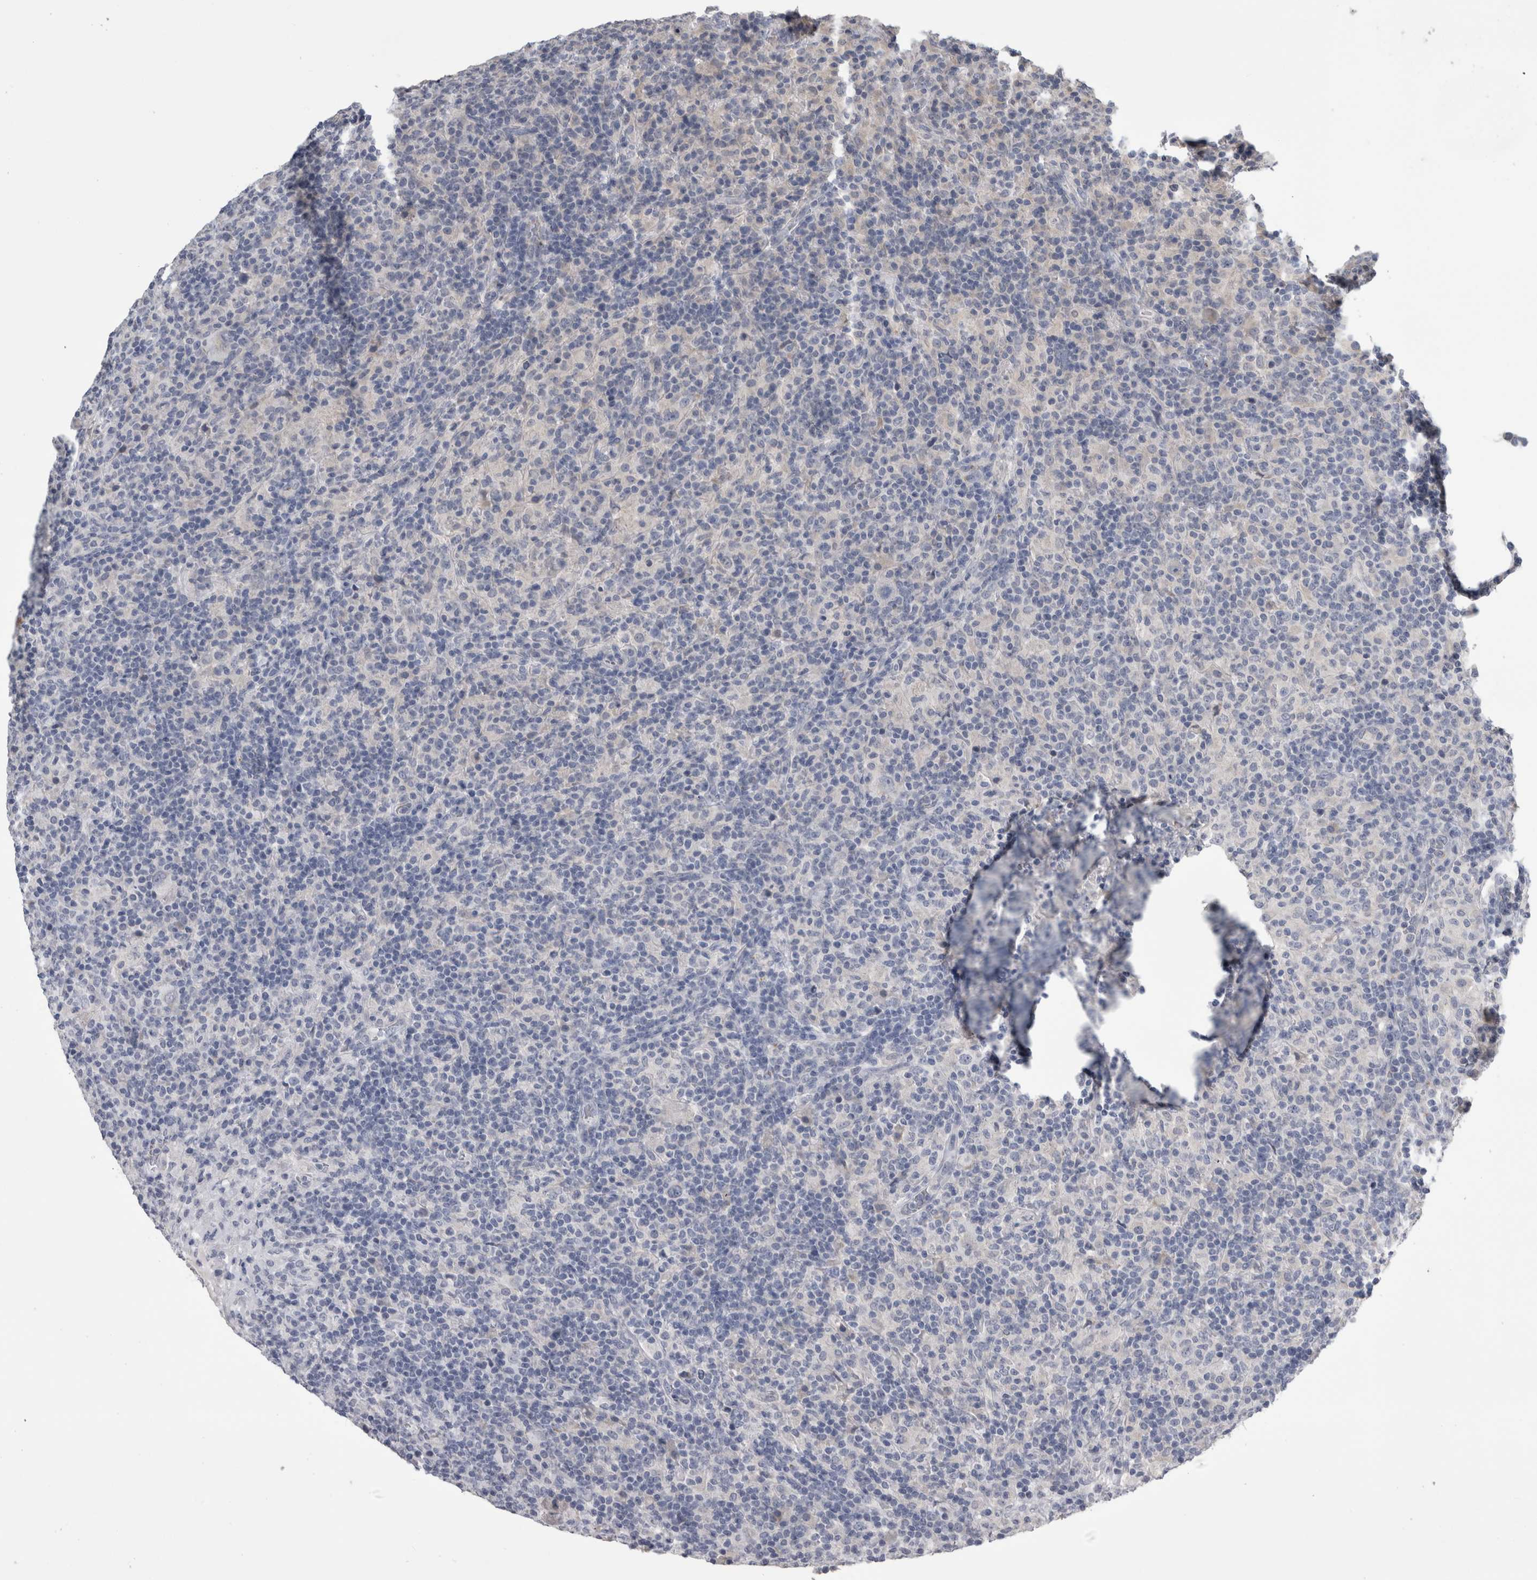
{"staining": {"intensity": "negative", "quantity": "none", "location": "none"}, "tissue": "lymphoma", "cell_type": "Tumor cells", "image_type": "cancer", "snomed": [{"axis": "morphology", "description": "Hodgkin's disease, NOS"}, {"axis": "topography", "description": "Lymph node"}], "caption": "Micrograph shows no protein staining in tumor cells of lymphoma tissue.", "gene": "ANXA13", "patient": {"sex": "male", "age": 70}}